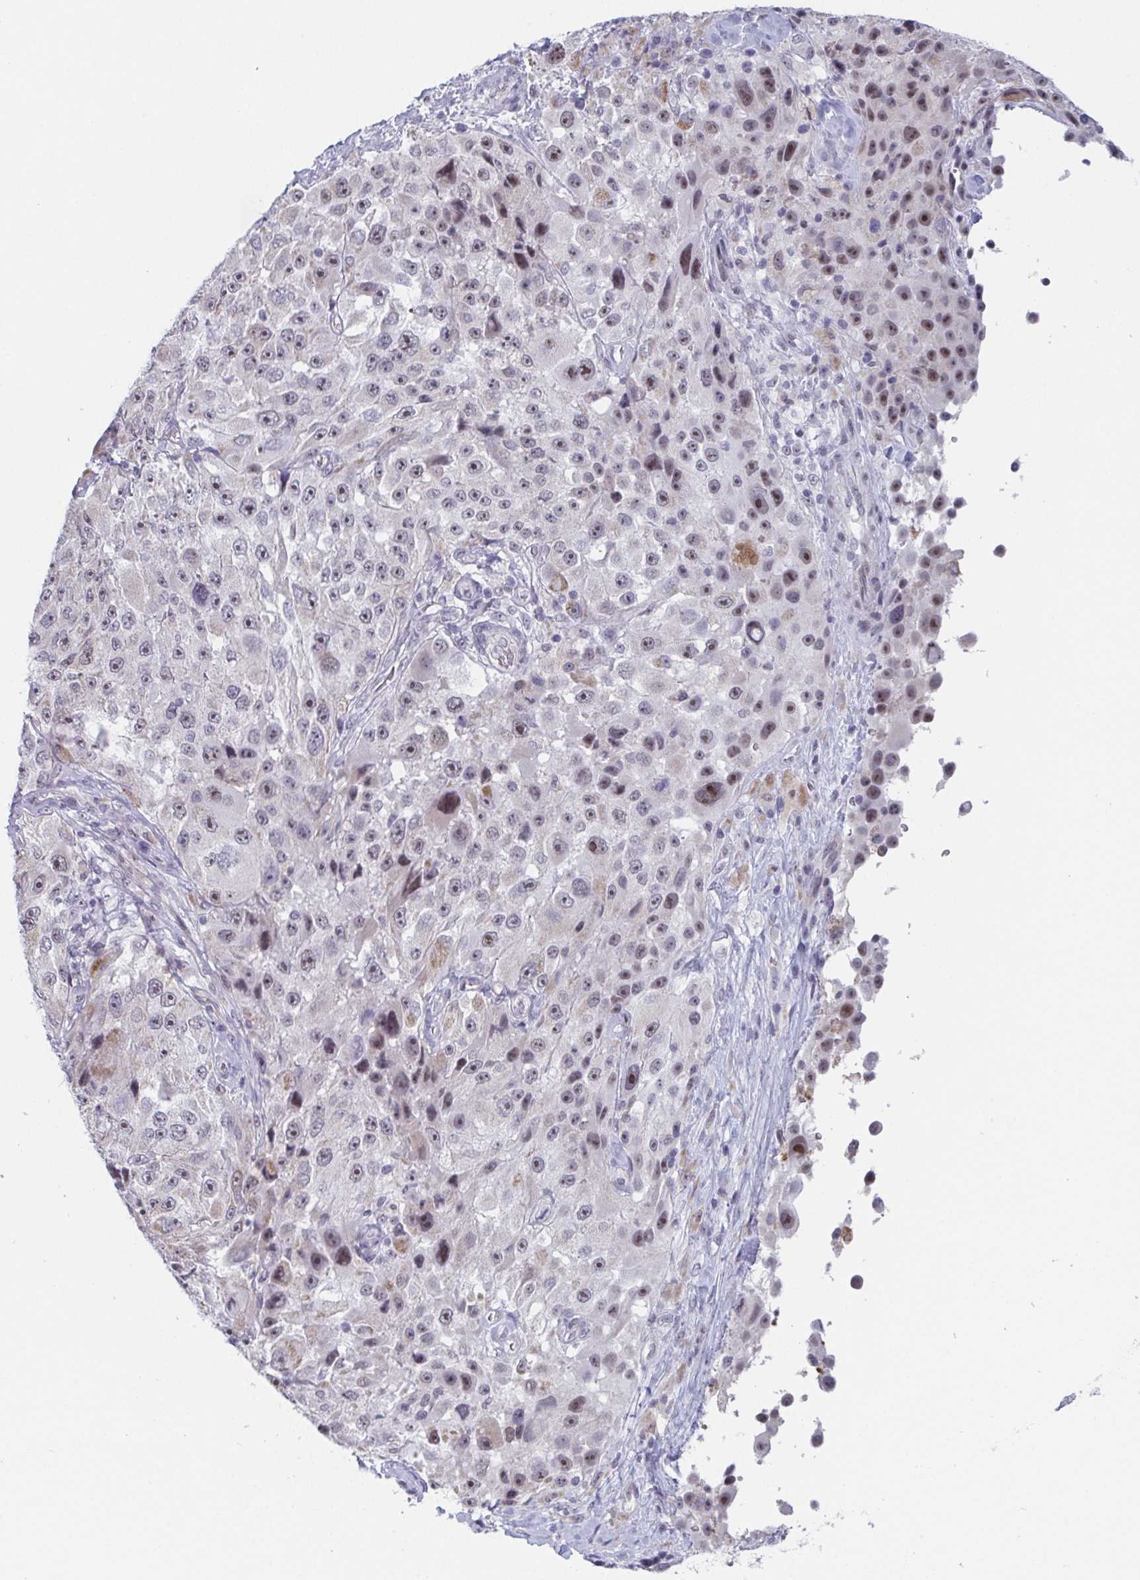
{"staining": {"intensity": "weak", "quantity": "<25%", "location": "nuclear"}, "tissue": "melanoma", "cell_type": "Tumor cells", "image_type": "cancer", "snomed": [{"axis": "morphology", "description": "Malignant melanoma, Metastatic site"}, {"axis": "topography", "description": "Lymph node"}], "caption": "Tumor cells show no significant staining in malignant melanoma (metastatic site). (DAB immunohistochemistry with hematoxylin counter stain).", "gene": "EXOSC7", "patient": {"sex": "male", "age": 62}}